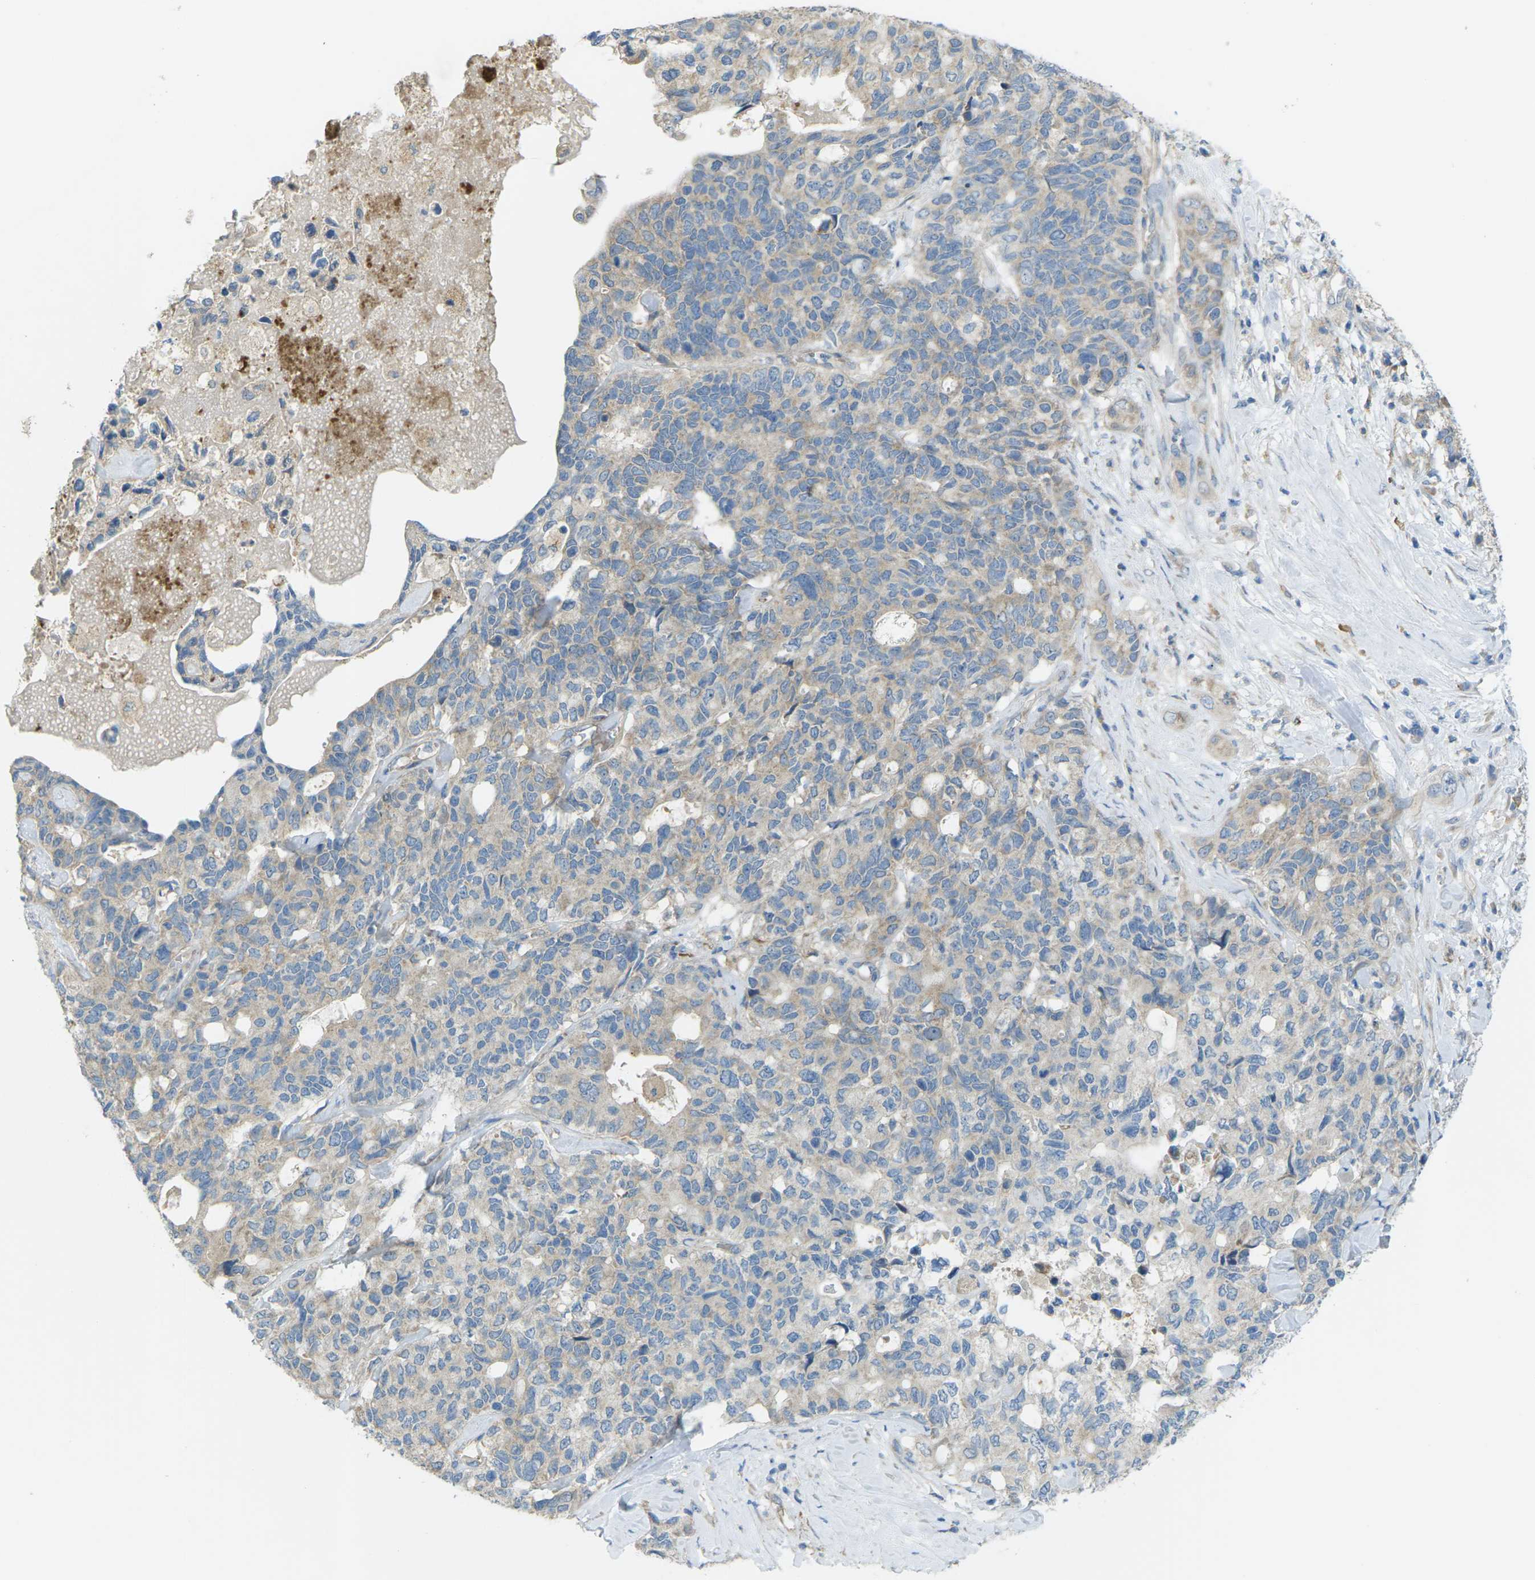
{"staining": {"intensity": "weak", "quantity": "25%-75%", "location": "cytoplasmic/membranous"}, "tissue": "pancreatic cancer", "cell_type": "Tumor cells", "image_type": "cancer", "snomed": [{"axis": "morphology", "description": "Adenocarcinoma, NOS"}, {"axis": "topography", "description": "Pancreas"}], "caption": "Immunohistochemistry (IHC) micrograph of pancreatic cancer (adenocarcinoma) stained for a protein (brown), which displays low levels of weak cytoplasmic/membranous expression in about 25%-75% of tumor cells.", "gene": "MYLK4", "patient": {"sex": "female", "age": 56}}